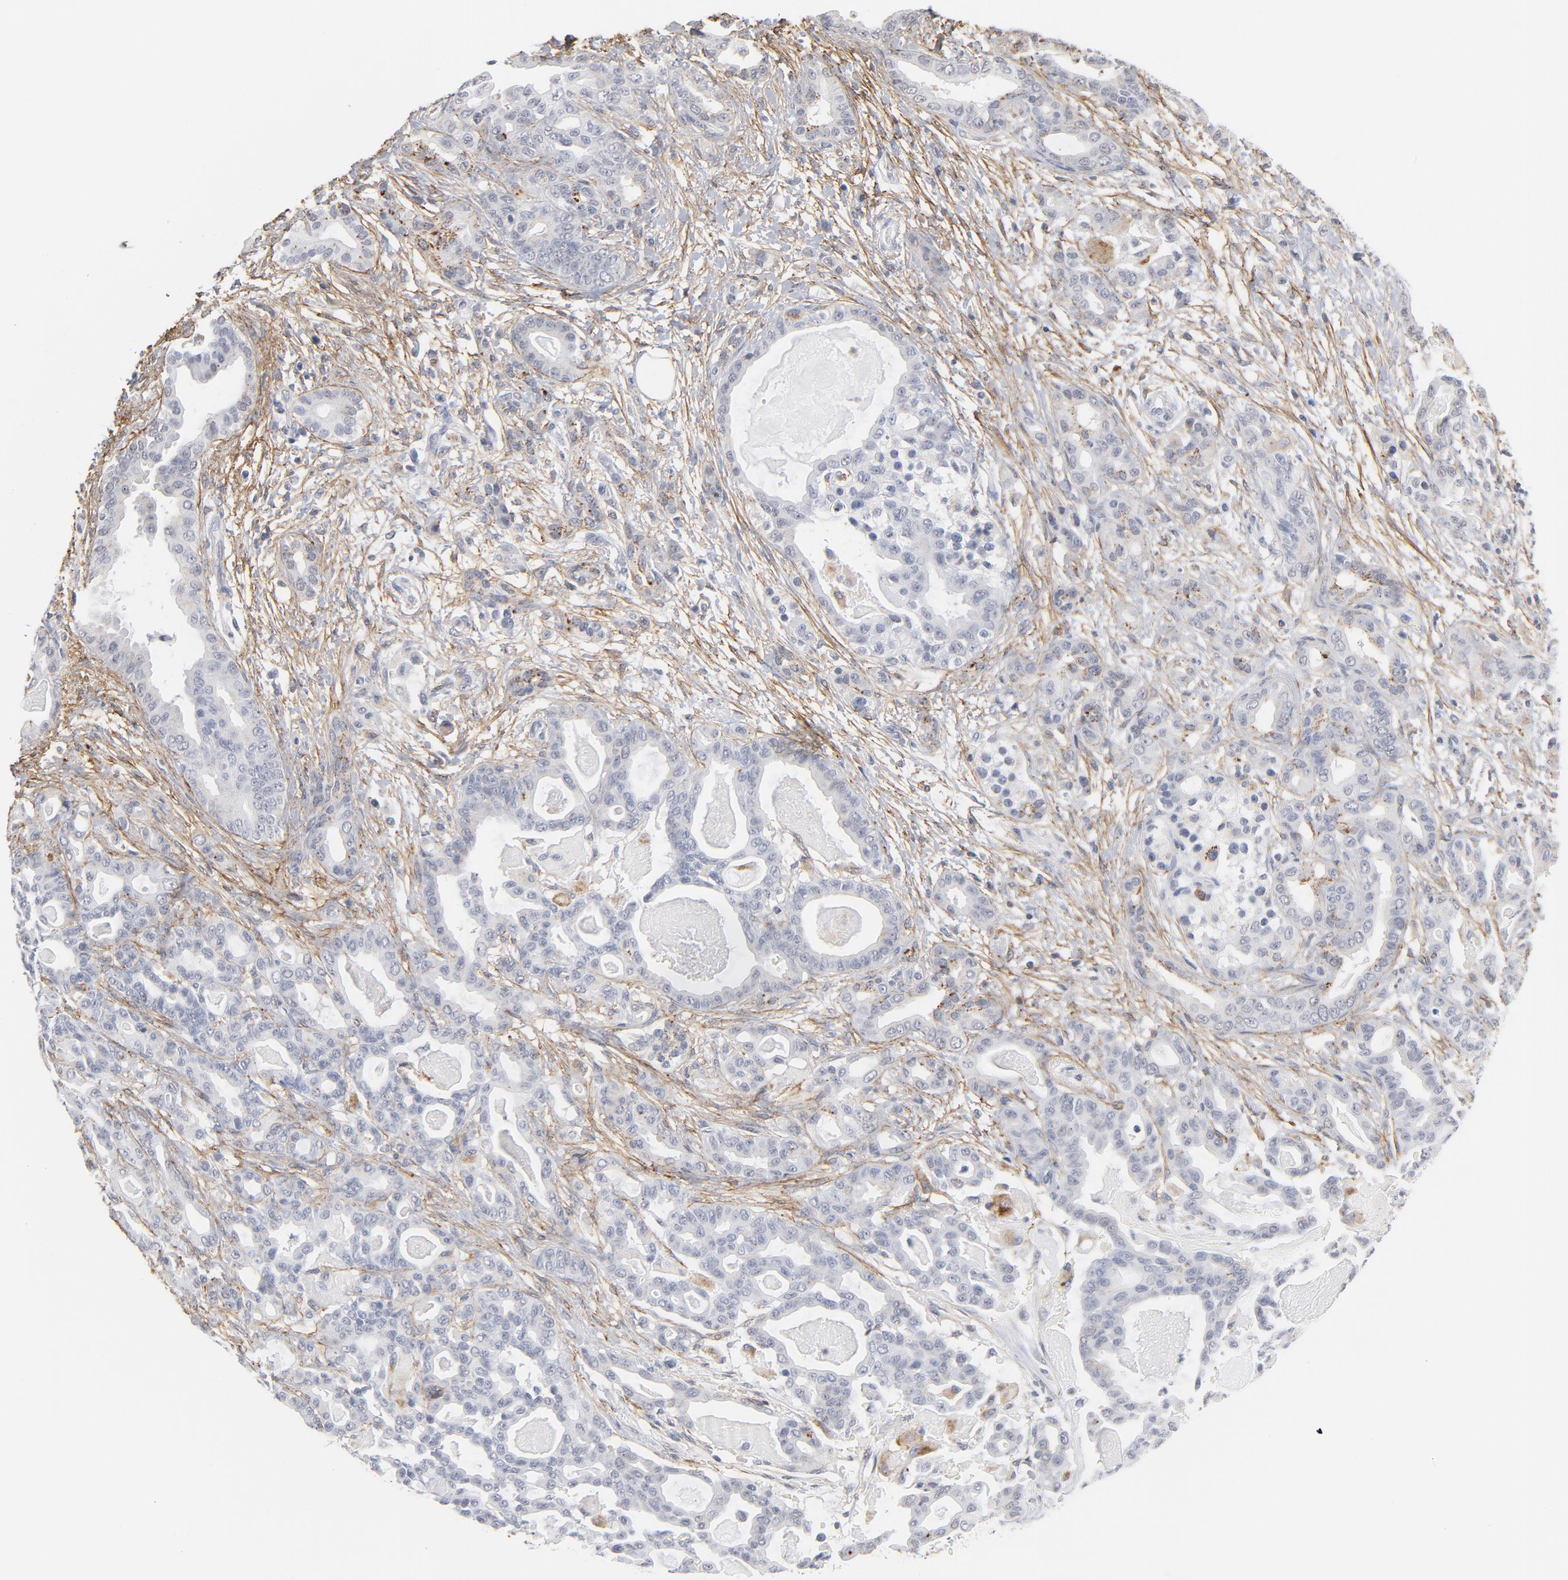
{"staining": {"intensity": "weak", "quantity": "<25%", "location": "cytoplasmic/membranous"}, "tissue": "pancreatic cancer", "cell_type": "Tumor cells", "image_type": "cancer", "snomed": [{"axis": "morphology", "description": "Adenocarcinoma, NOS"}, {"axis": "topography", "description": "Pancreas"}], "caption": "Tumor cells show no significant protein positivity in pancreatic cancer.", "gene": "LTBP2", "patient": {"sex": "male", "age": 63}}